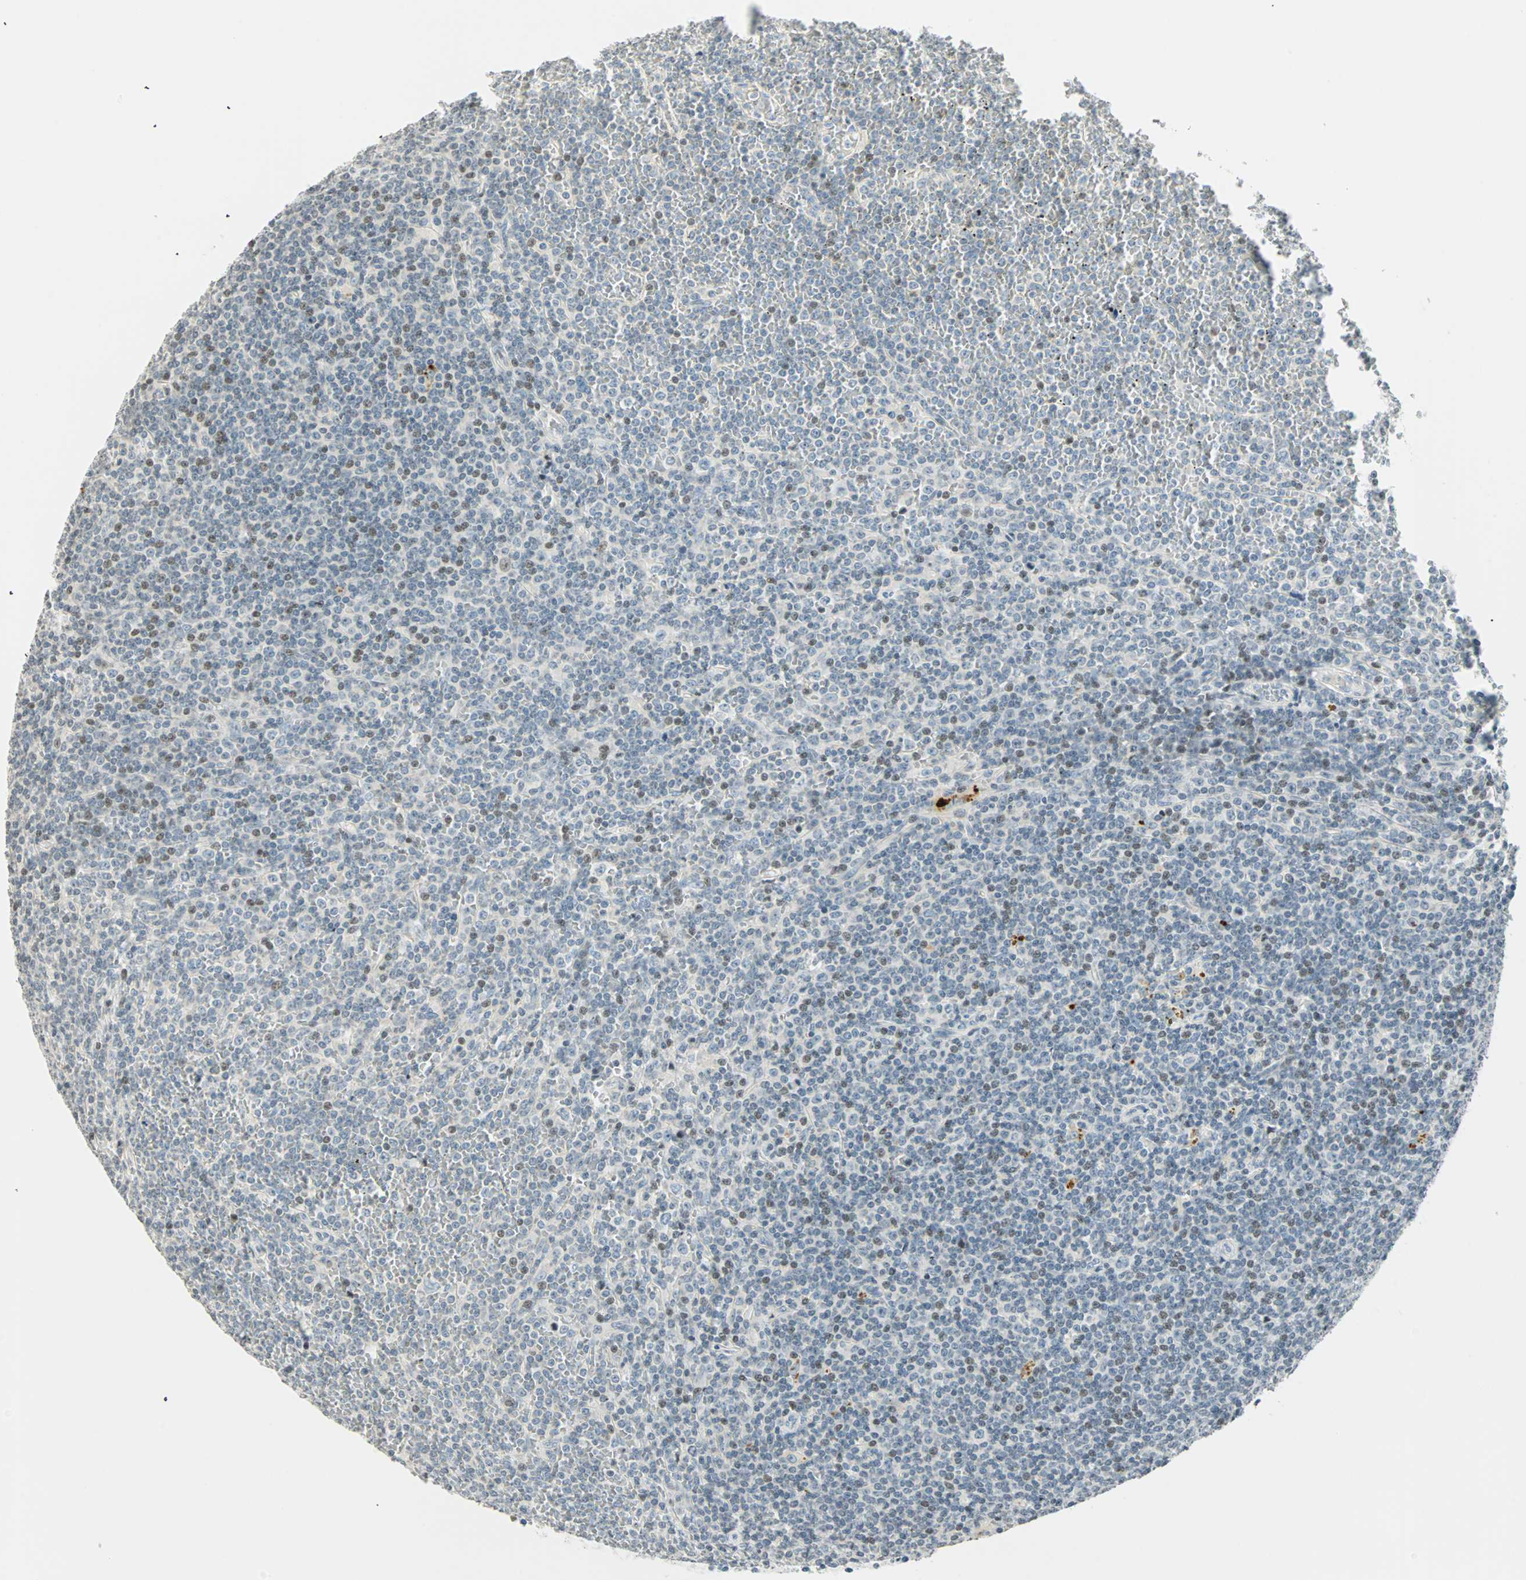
{"staining": {"intensity": "weak", "quantity": "<25%", "location": "nuclear"}, "tissue": "lymphoma", "cell_type": "Tumor cells", "image_type": "cancer", "snomed": [{"axis": "morphology", "description": "Malignant lymphoma, non-Hodgkin's type, Low grade"}, {"axis": "topography", "description": "Spleen"}], "caption": "Tumor cells show no significant expression in low-grade malignant lymphoma, non-Hodgkin's type. (DAB (3,3'-diaminobenzidine) IHC, high magnification).", "gene": "SMAD3", "patient": {"sex": "female", "age": 19}}